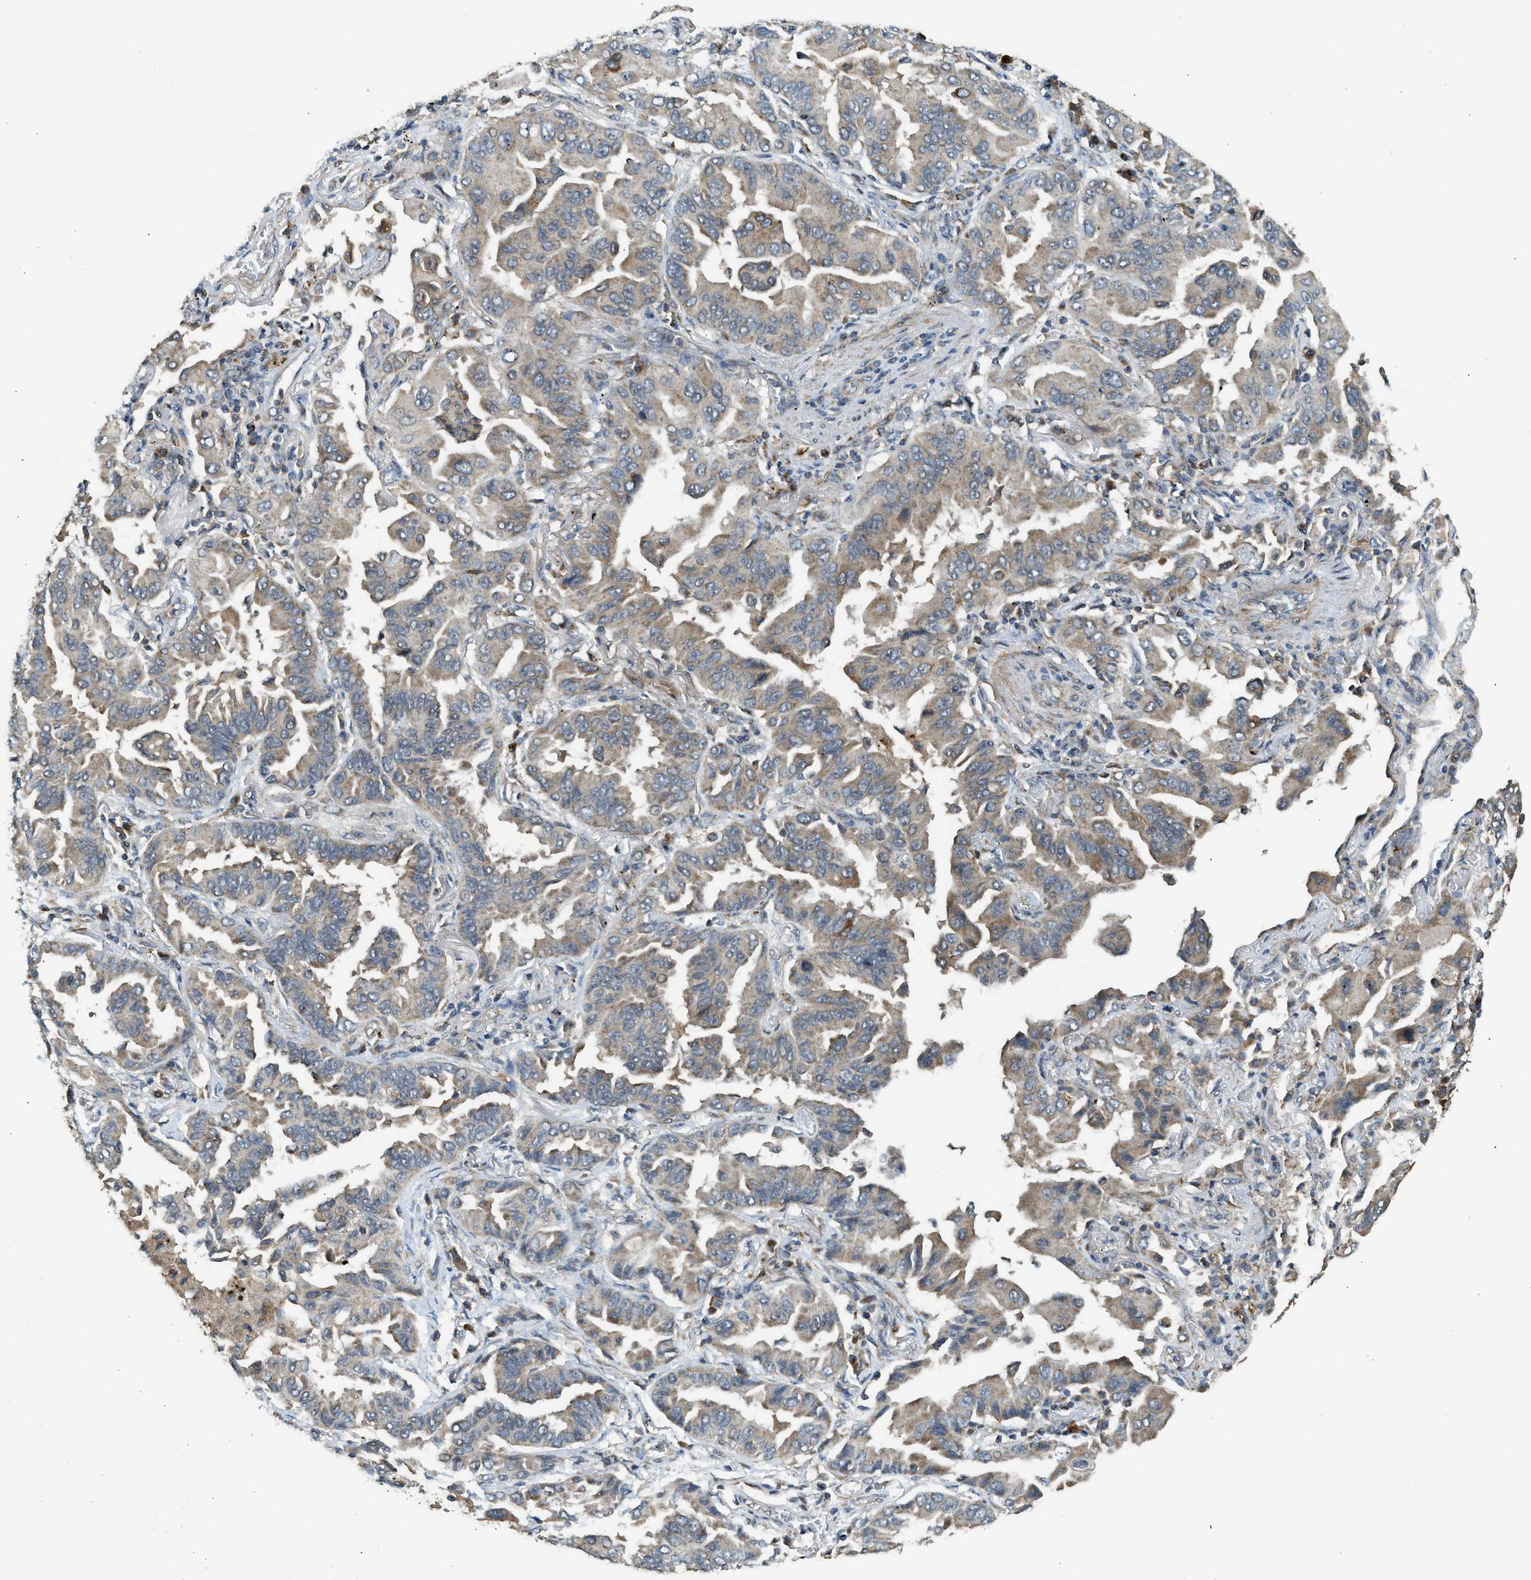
{"staining": {"intensity": "weak", "quantity": ">75%", "location": "cytoplasmic/membranous"}, "tissue": "lung cancer", "cell_type": "Tumor cells", "image_type": "cancer", "snomed": [{"axis": "morphology", "description": "Adenocarcinoma, NOS"}, {"axis": "topography", "description": "Lung"}], "caption": "Immunohistochemistry (IHC) of human lung cancer shows low levels of weak cytoplasmic/membranous positivity in about >75% of tumor cells.", "gene": "STARD3", "patient": {"sex": "female", "age": 65}}